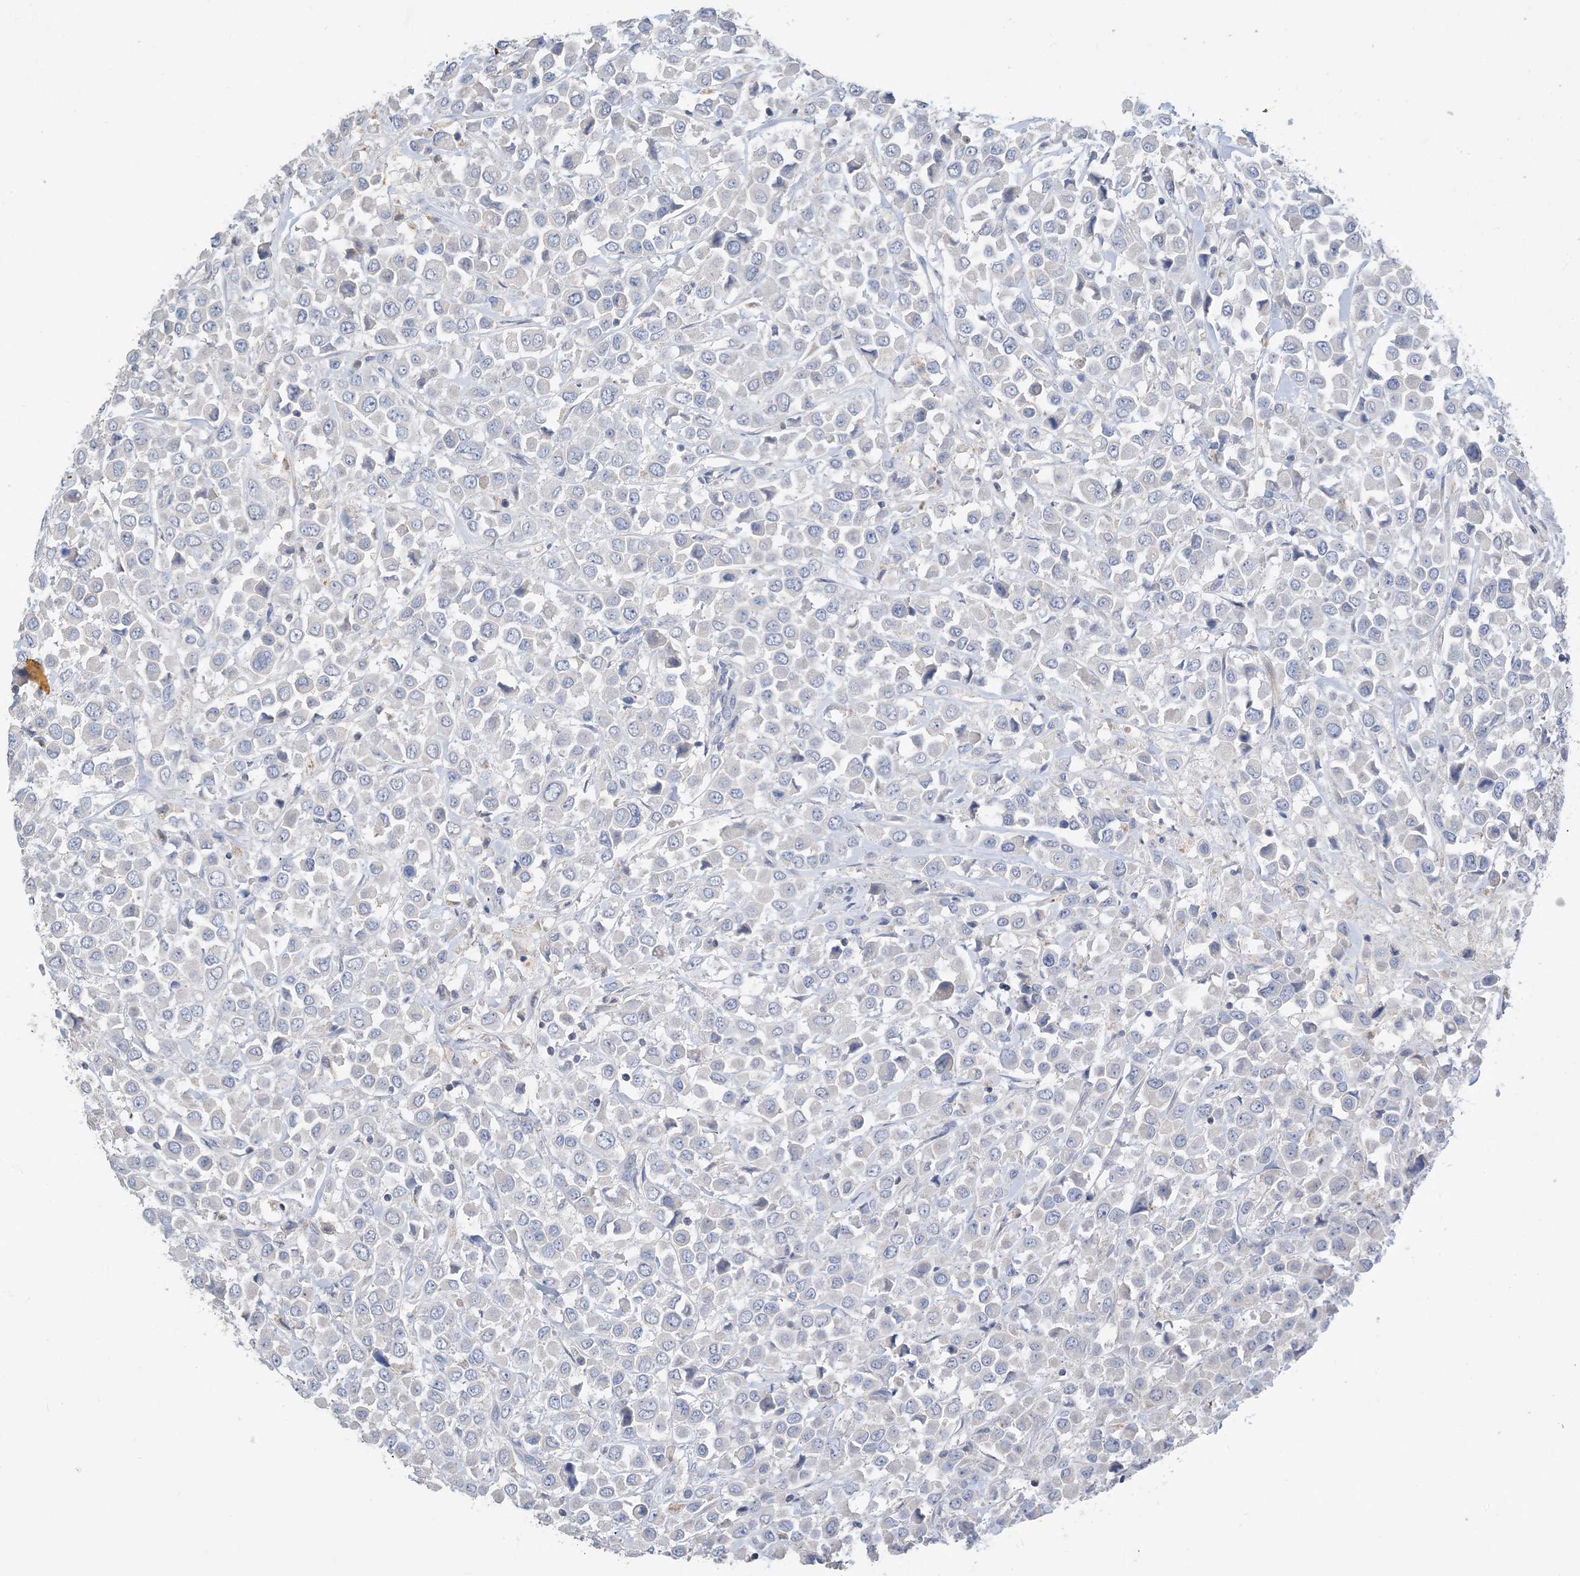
{"staining": {"intensity": "negative", "quantity": "none", "location": "none"}, "tissue": "breast cancer", "cell_type": "Tumor cells", "image_type": "cancer", "snomed": [{"axis": "morphology", "description": "Duct carcinoma"}, {"axis": "topography", "description": "Breast"}], "caption": "High power microscopy image of an immunohistochemistry (IHC) micrograph of breast cancer (intraductal carcinoma), revealing no significant positivity in tumor cells. (DAB (3,3'-diaminobenzidine) immunohistochemistry, high magnification).", "gene": "KPRP", "patient": {"sex": "female", "age": 61}}